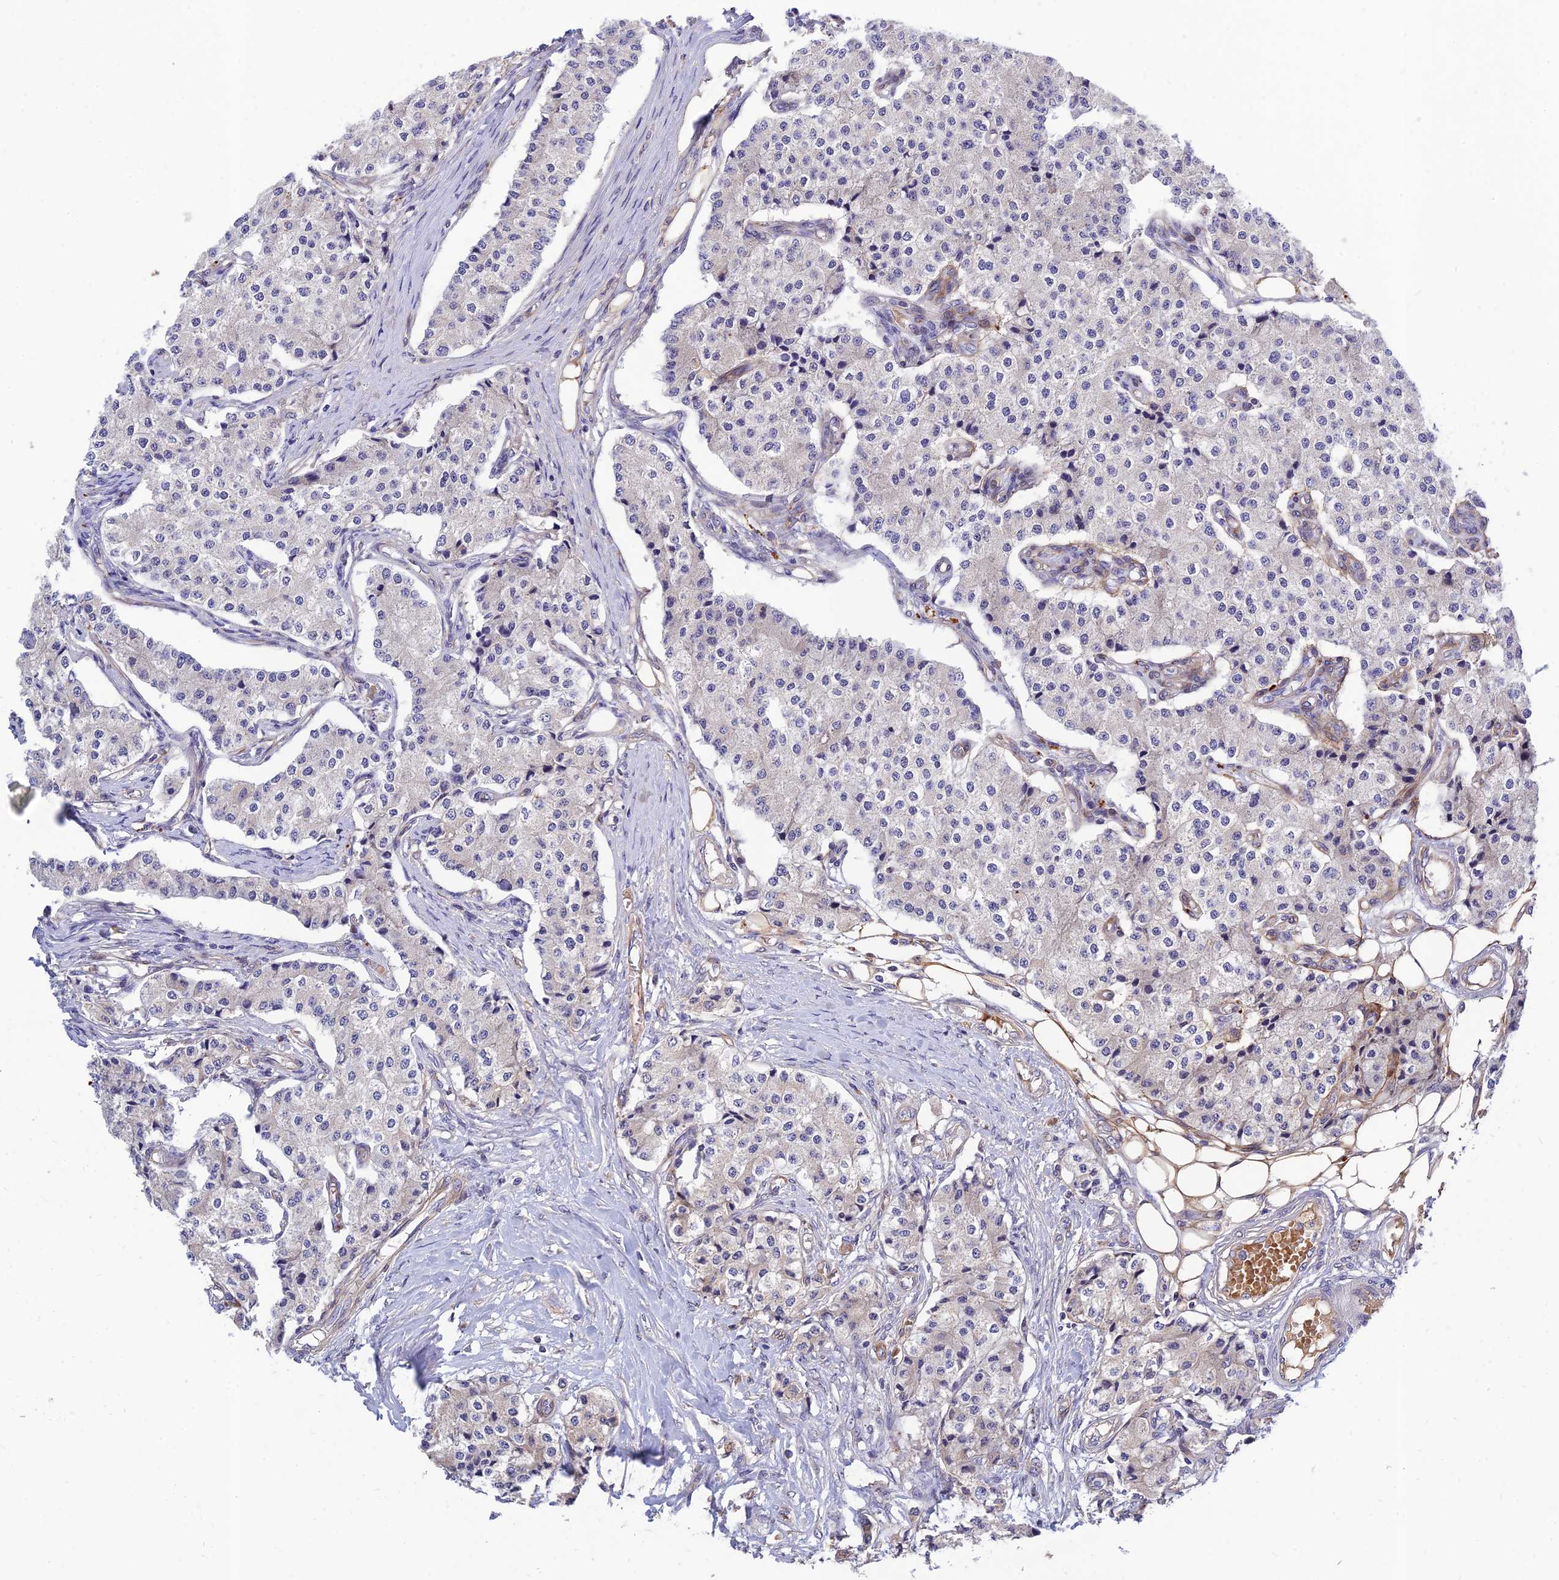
{"staining": {"intensity": "negative", "quantity": "none", "location": "none"}, "tissue": "carcinoid", "cell_type": "Tumor cells", "image_type": "cancer", "snomed": [{"axis": "morphology", "description": "Carcinoid, malignant, NOS"}, {"axis": "topography", "description": "Colon"}], "caption": "Micrograph shows no significant protein positivity in tumor cells of carcinoid (malignant).", "gene": "MRPL35", "patient": {"sex": "female", "age": 52}}